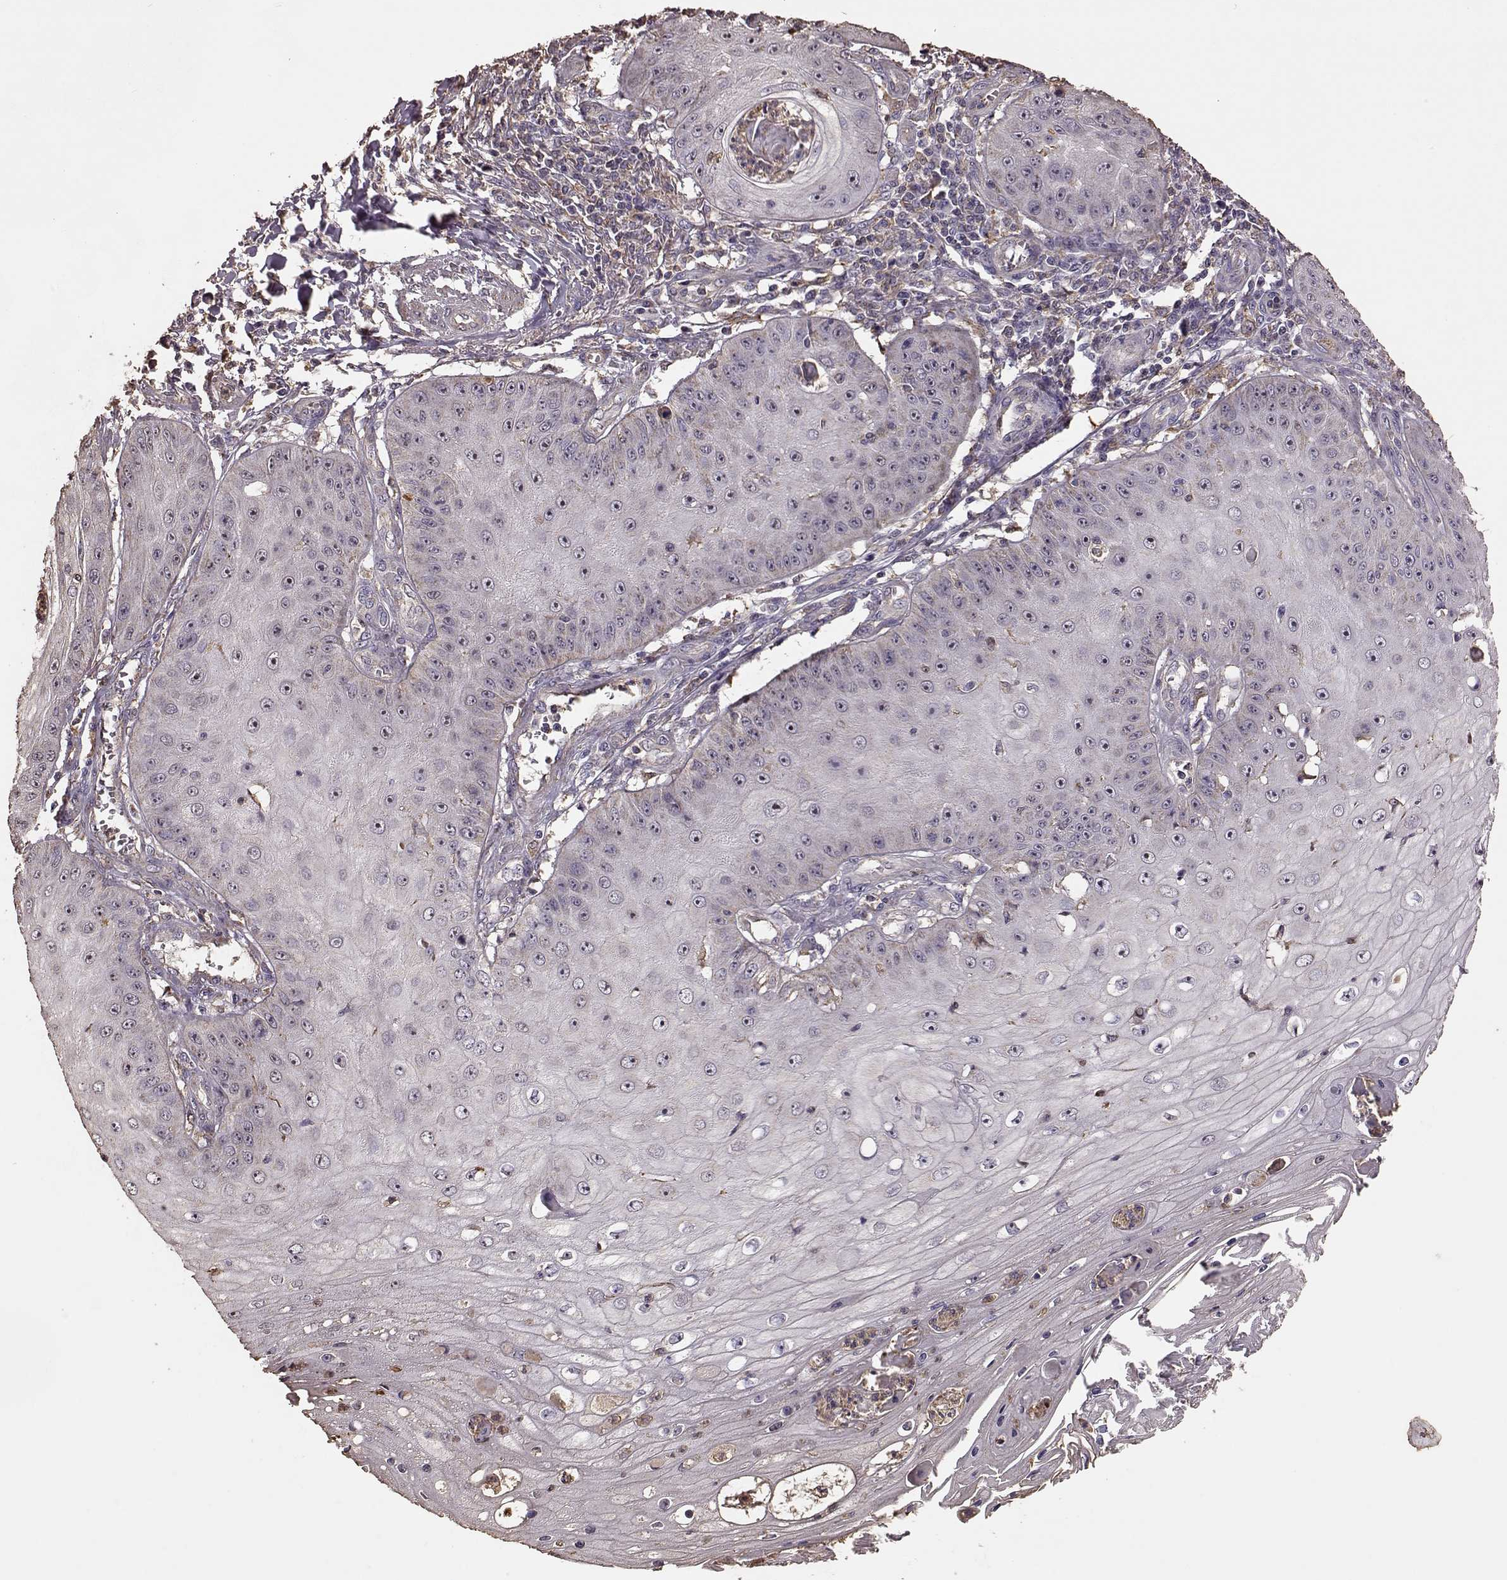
{"staining": {"intensity": "negative", "quantity": "none", "location": "none"}, "tissue": "skin cancer", "cell_type": "Tumor cells", "image_type": "cancer", "snomed": [{"axis": "morphology", "description": "Squamous cell carcinoma, NOS"}, {"axis": "topography", "description": "Skin"}], "caption": "DAB immunohistochemical staining of skin cancer (squamous cell carcinoma) shows no significant staining in tumor cells.", "gene": "PTGES2", "patient": {"sex": "male", "age": 70}}